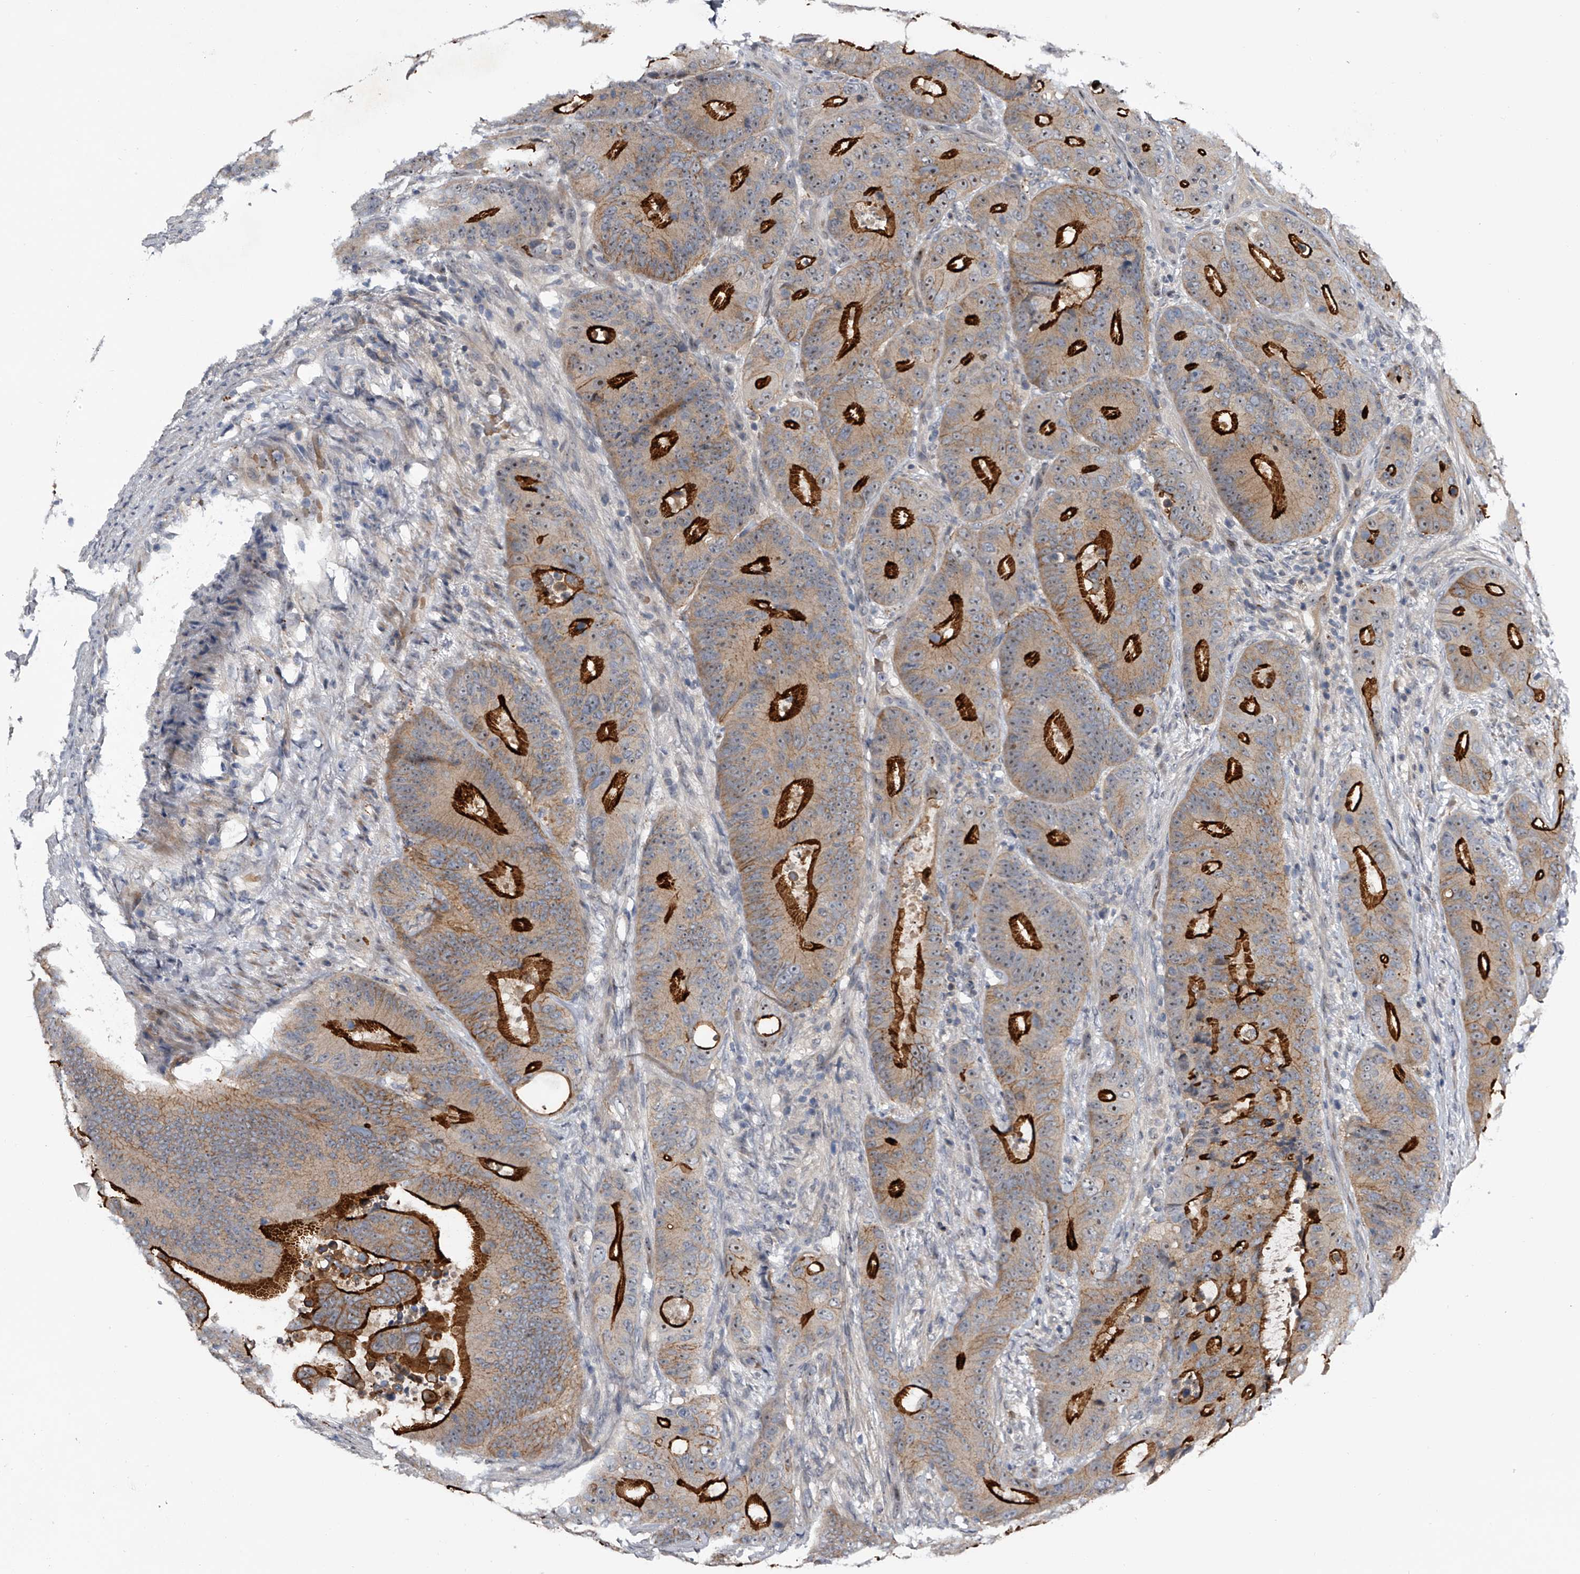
{"staining": {"intensity": "strong", "quantity": "<25%", "location": "cytoplasmic/membranous"}, "tissue": "colorectal cancer", "cell_type": "Tumor cells", "image_type": "cancer", "snomed": [{"axis": "morphology", "description": "Adenocarcinoma, NOS"}, {"axis": "topography", "description": "Colon"}], "caption": "Immunohistochemistry micrograph of human colorectal cancer stained for a protein (brown), which exhibits medium levels of strong cytoplasmic/membranous expression in approximately <25% of tumor cells.", "gene": "MDN1", "patient": {"sex": "male", "age": 83}}